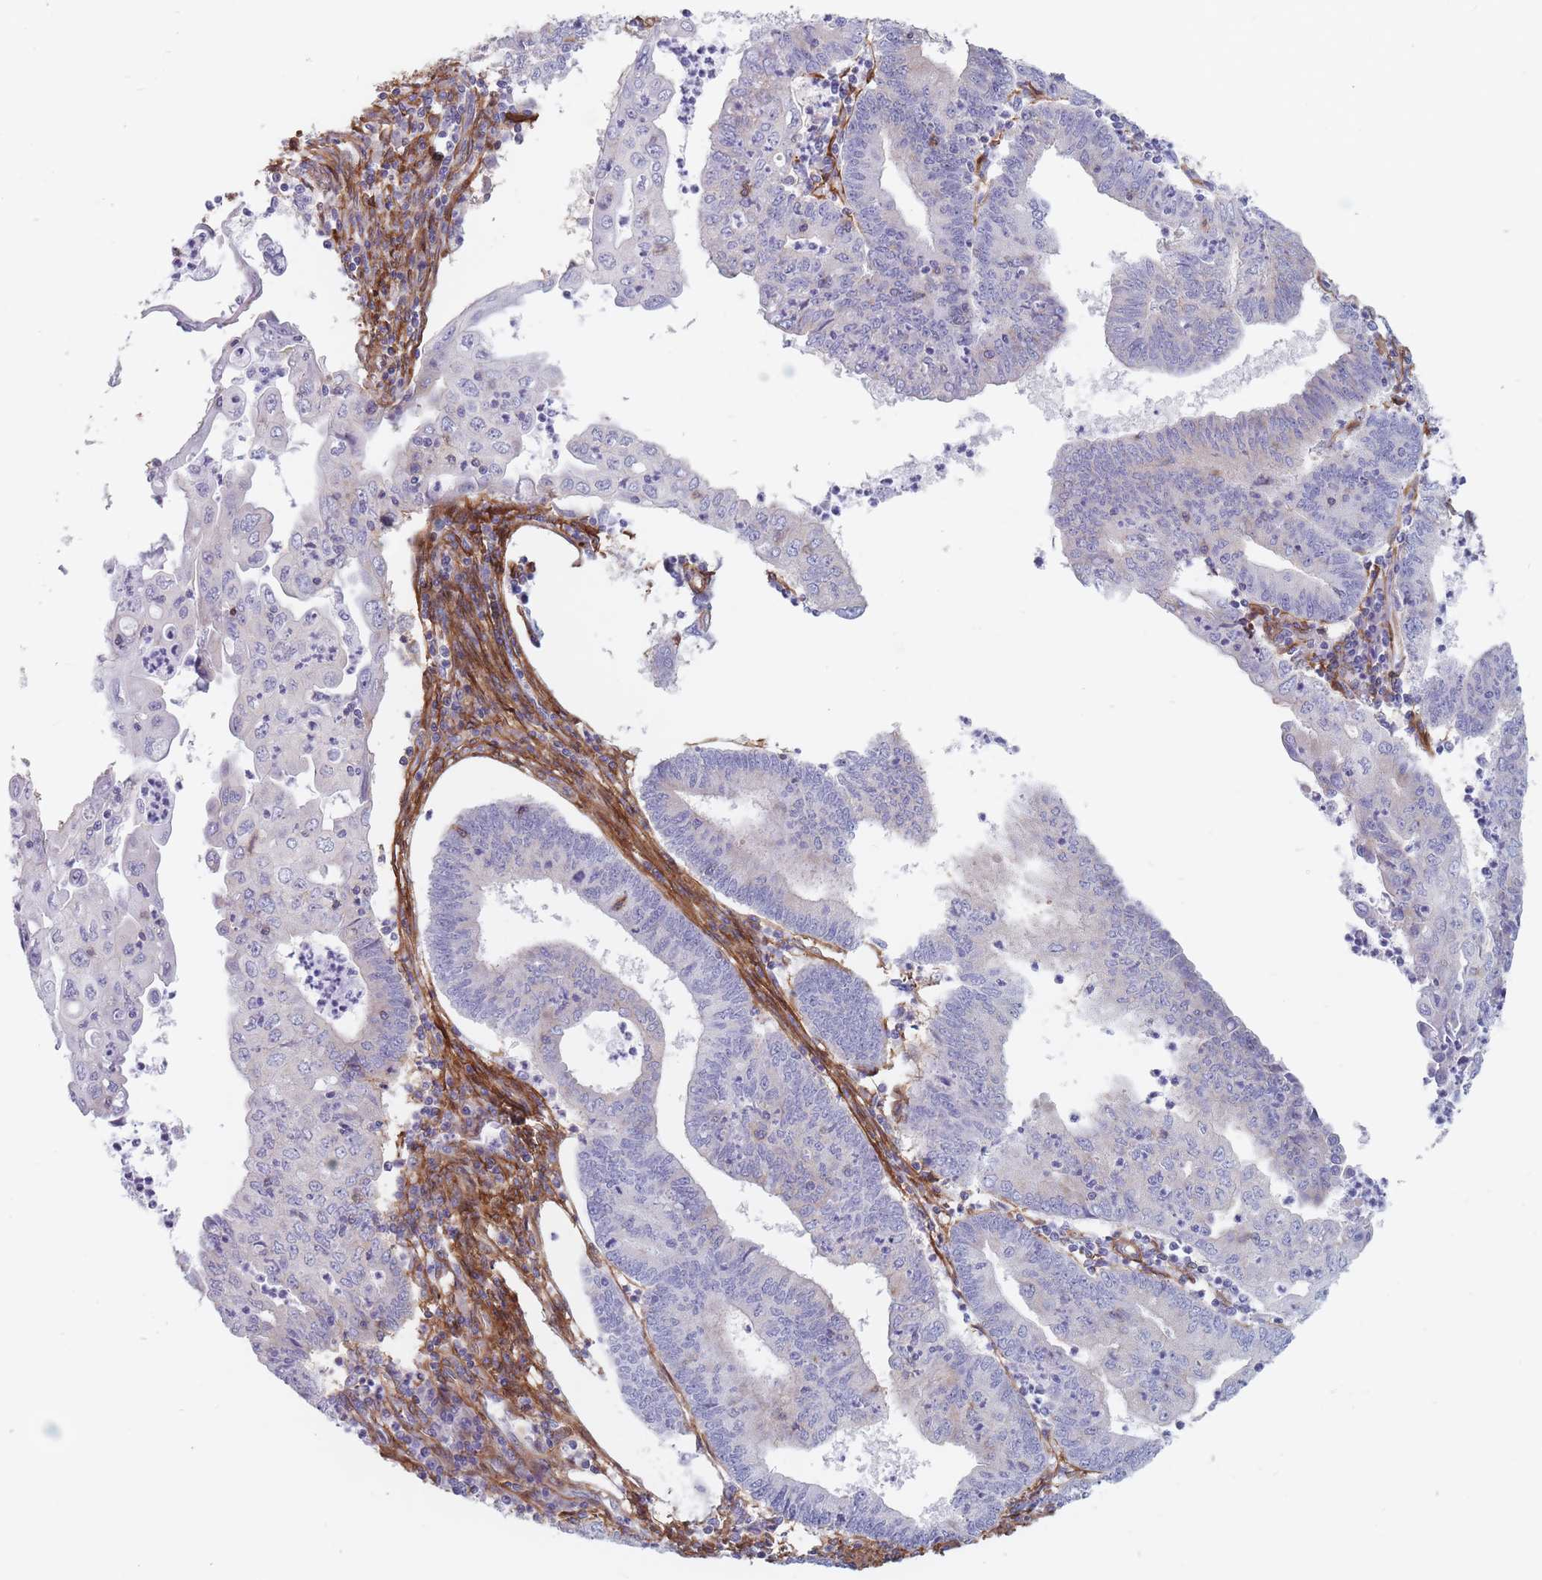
{"staining": {"intensity": "negative", "quantity": "none", "location": "none"}, "tissue": "endometrial cancer", "cell_type": "Tumor cells", "image_type": "cancer", "snomed": [{"axis": "morphology", "description": "Adenocarcinoma, NOS"}, {"axis": "topography", "description": "Endometrium"}], "caption": "Tumor cells show no significant expression in adenocarcinoma (endometrial).", "gene": "PLPP1", "patient": {"sex": "female", "age": 60}}